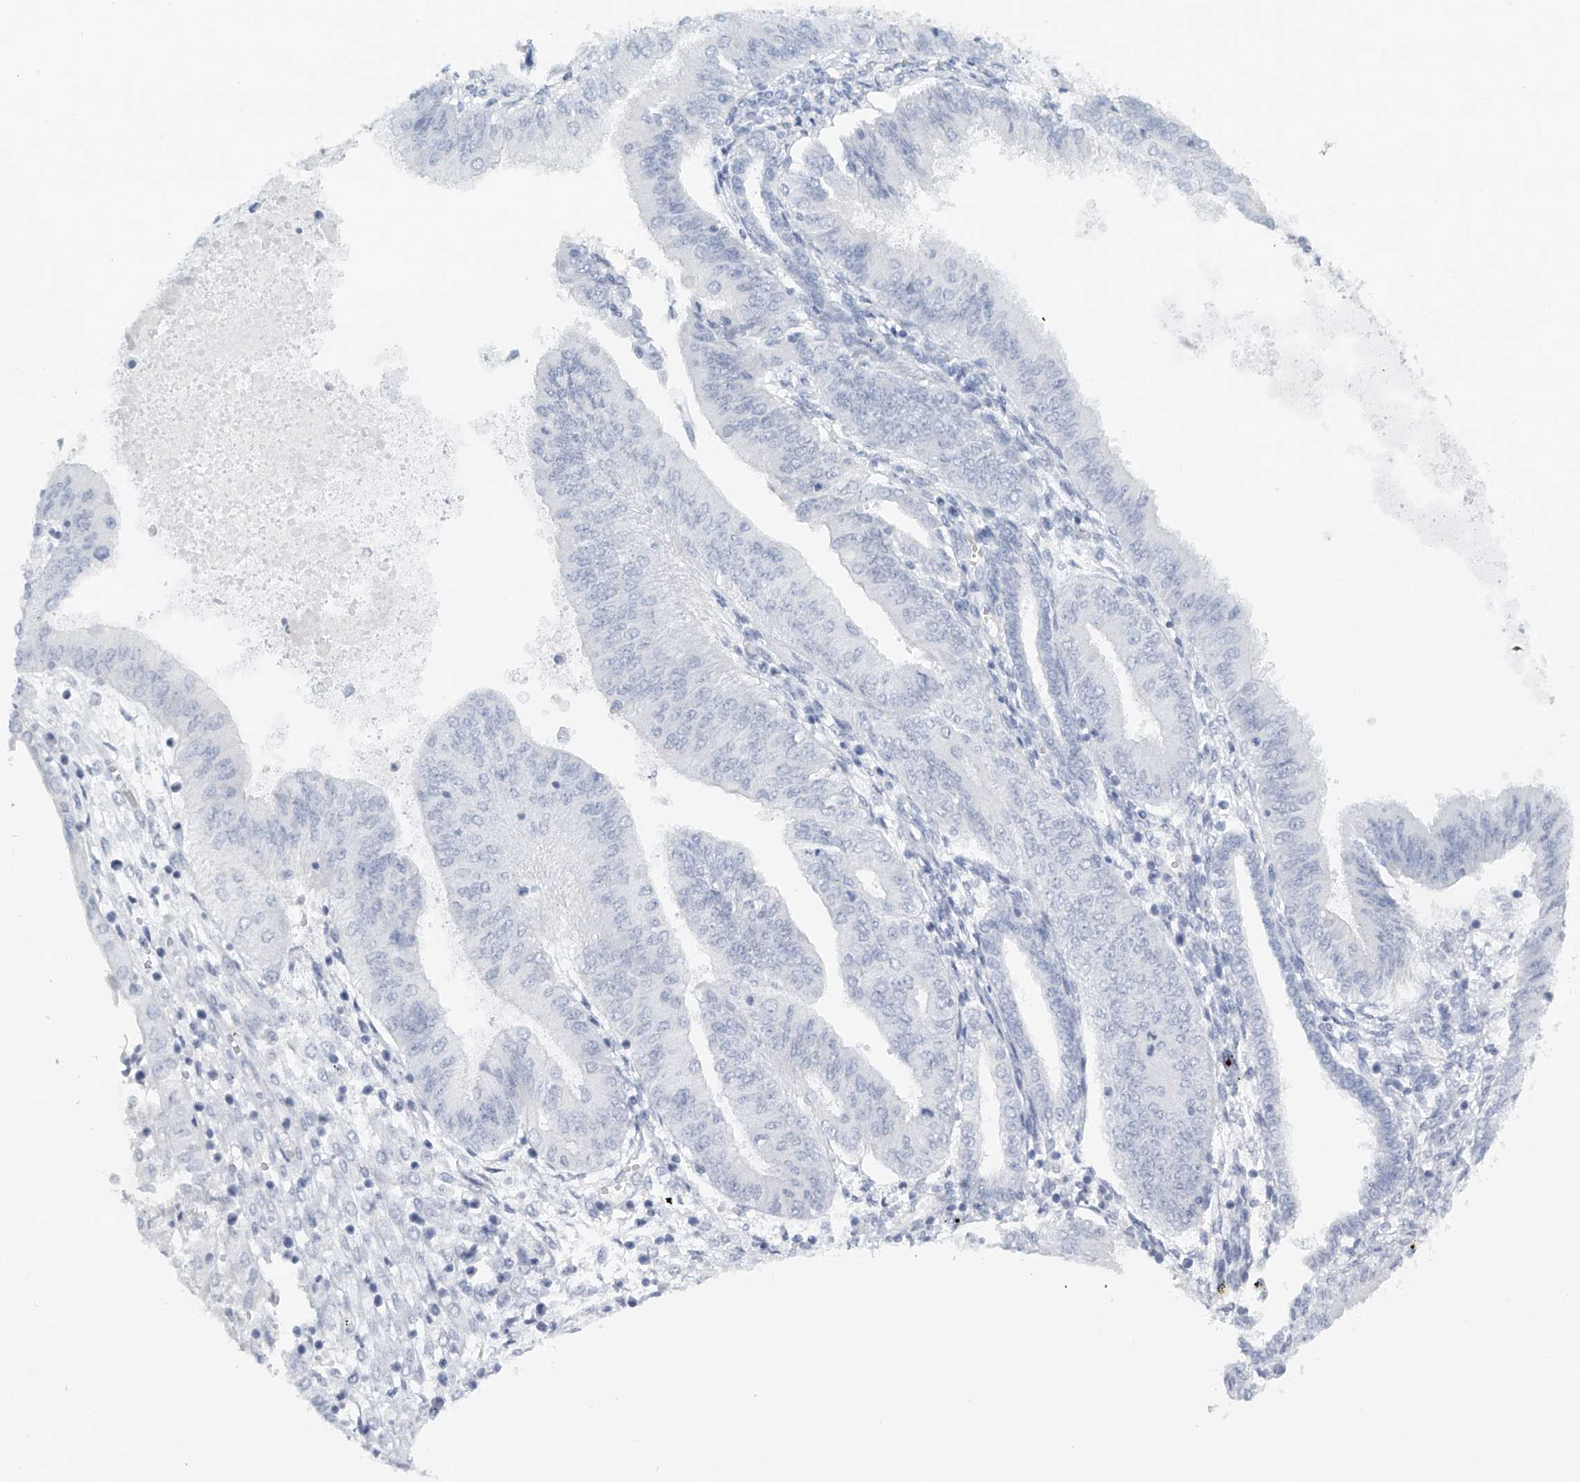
{"staining": {"intensity": "negative", "quantity": "none", "location": "none"}, "tissue": "endometrial cancer", "cell_type": "Tumor cells", "image_type": "cancer", "snomed": [{"axis": "morphology", "description": "Adenocarcinoma, NOS"}, {"axis": "topography", "description": "Endometrium"}], "caption": "IHC micrograph of neoplastic tissue: human endometrial cancer (adenocarcinoma) stained with DAB reveals no significant protein expression in tumor cells.", "gene": "FAT2", "patient": {"sex": "female", "age": 53}}